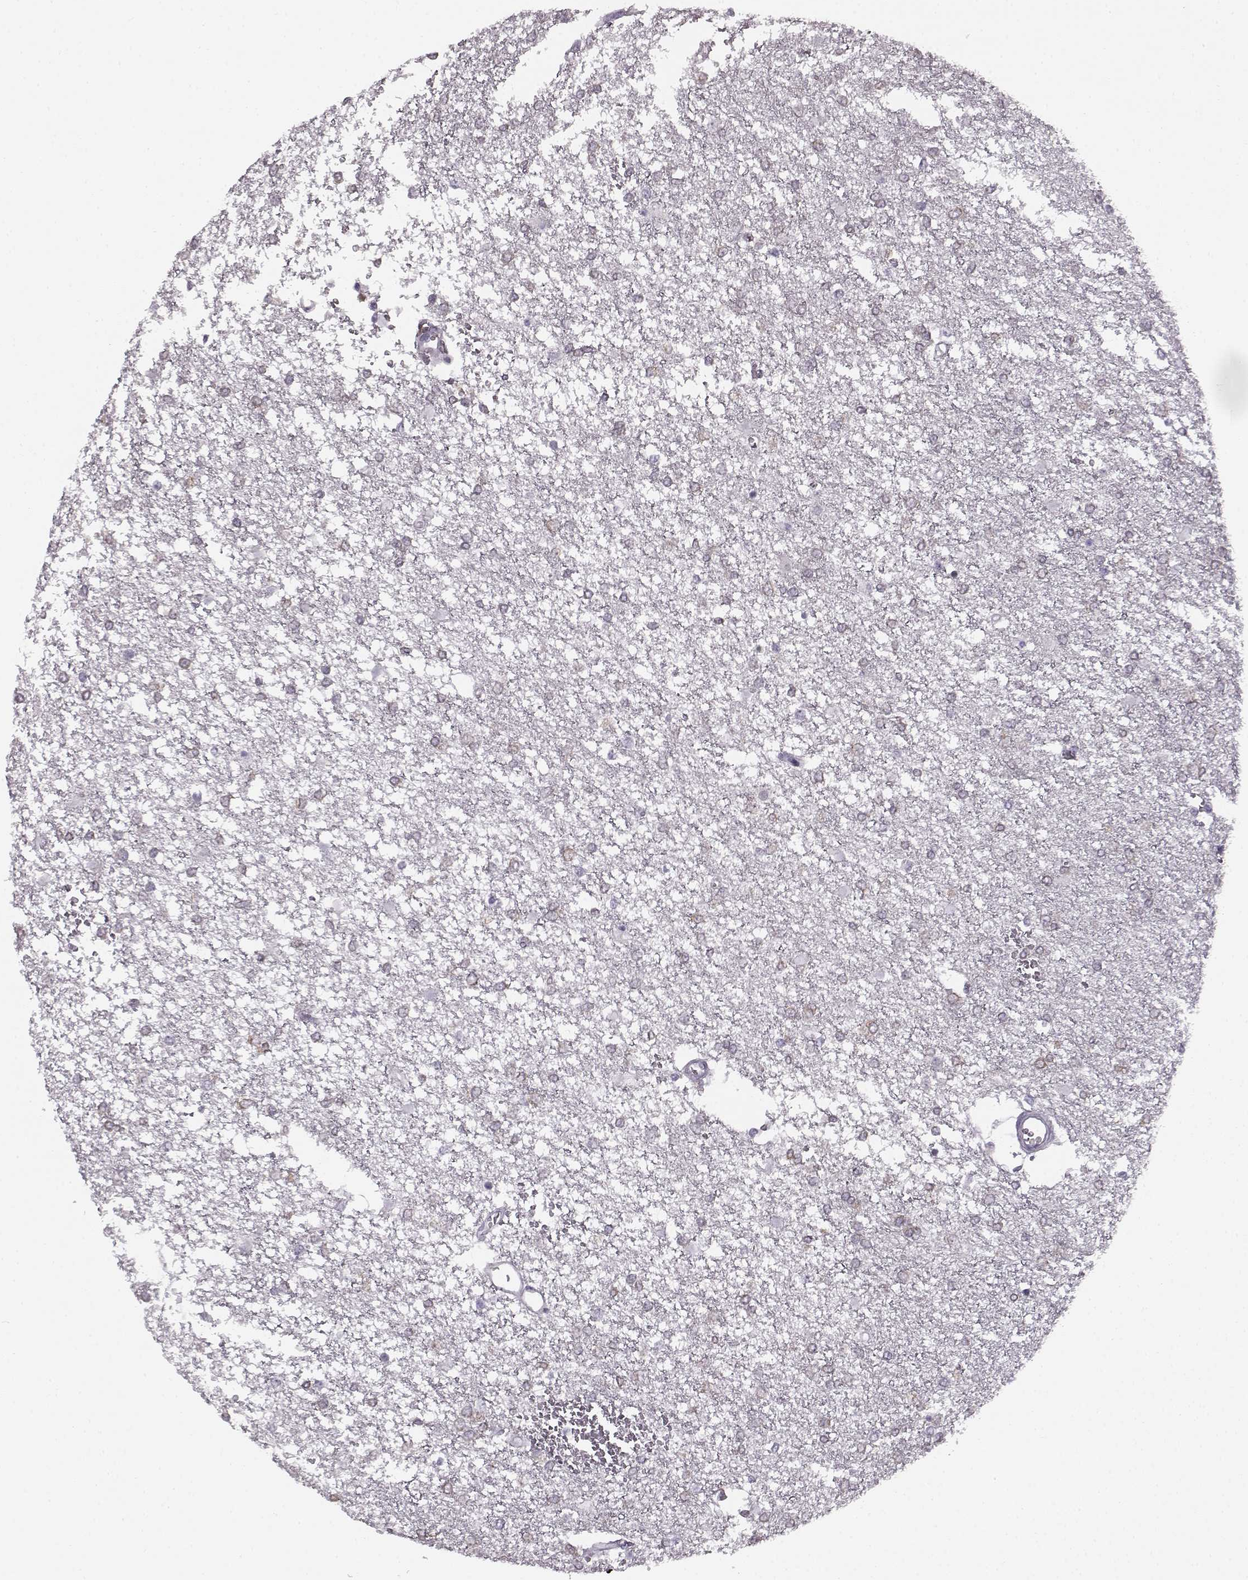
{"staining": {"intensity": "negative", "quantity": "none", "location": "none"}, "tissue": "glioma", "cell_type": "Tumor cells", "image_type": "cancer", "snomed": [{"axis": "morphology", "description": "Glioma, malignant, High grade"}, {"axis": "topography", "description": "Brain"}], "caption": "IHC micrograph of human glioma stained for a protein (brown), which shows no expression in tumor cells. (Immunohistochemistry (ihc), brightfield microscopy, high magnification).", "gene": "SEMG2", "patient": {"sex": "female", "age": 61}}